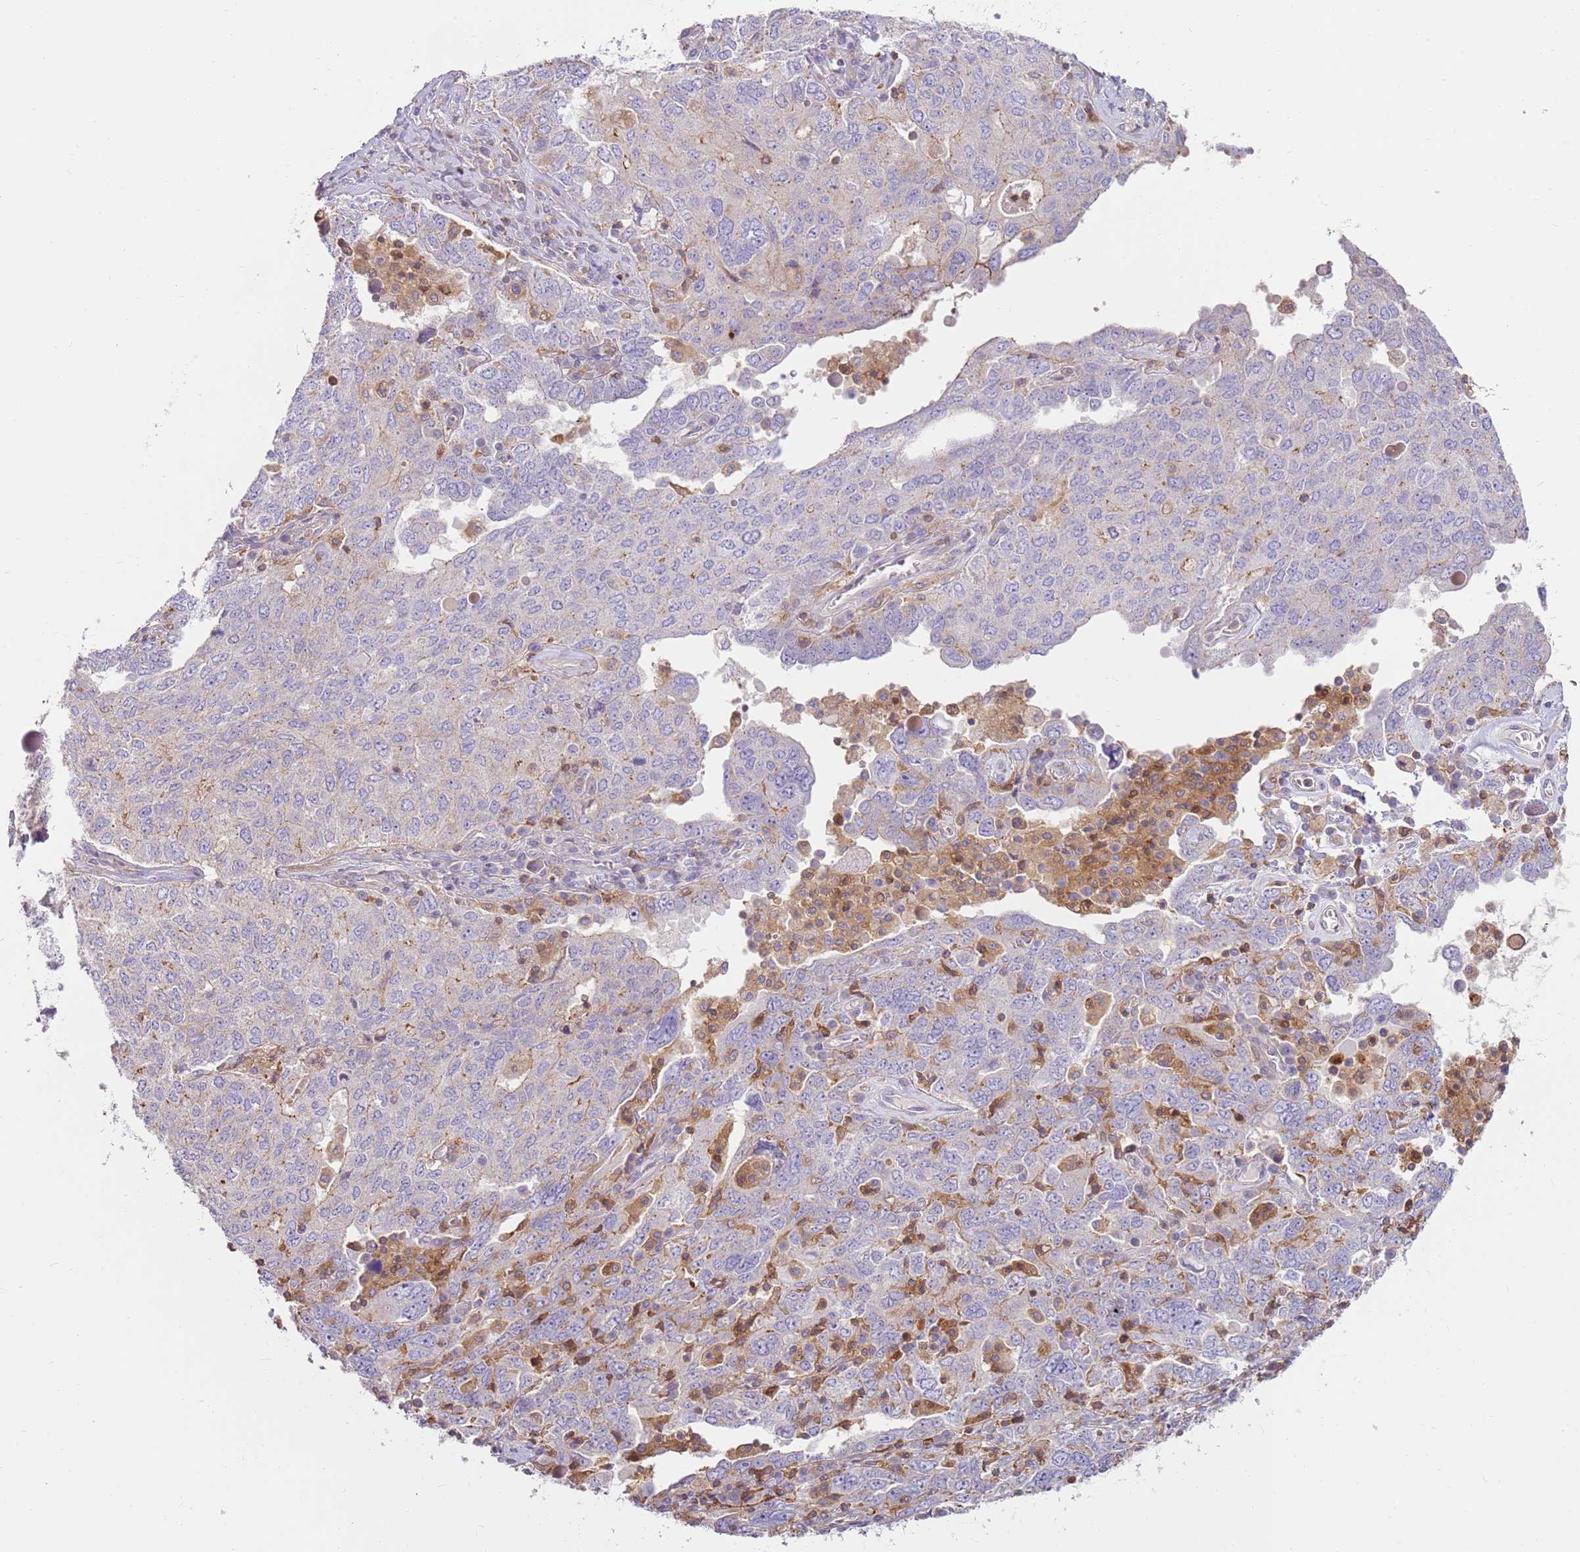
{"staining": {"intensity": "negative", "quantity": "none", "location": "none"}, "tissue": "ovarian cancer", "cell_type": "Tumor cells", "image_type": "cancer", "snomed": [{"axis": "morphology", "description": "Carcinoma, endometroid"}, {"axis": "topography", "description": "Ovary"}], "caption": "Protein analysis of ovarian cancer (endometroid carcinoma) displays no significant positivity in tumor cells.", "gene": "FPR1", "patient": {"sex": "female", "age": 62}}